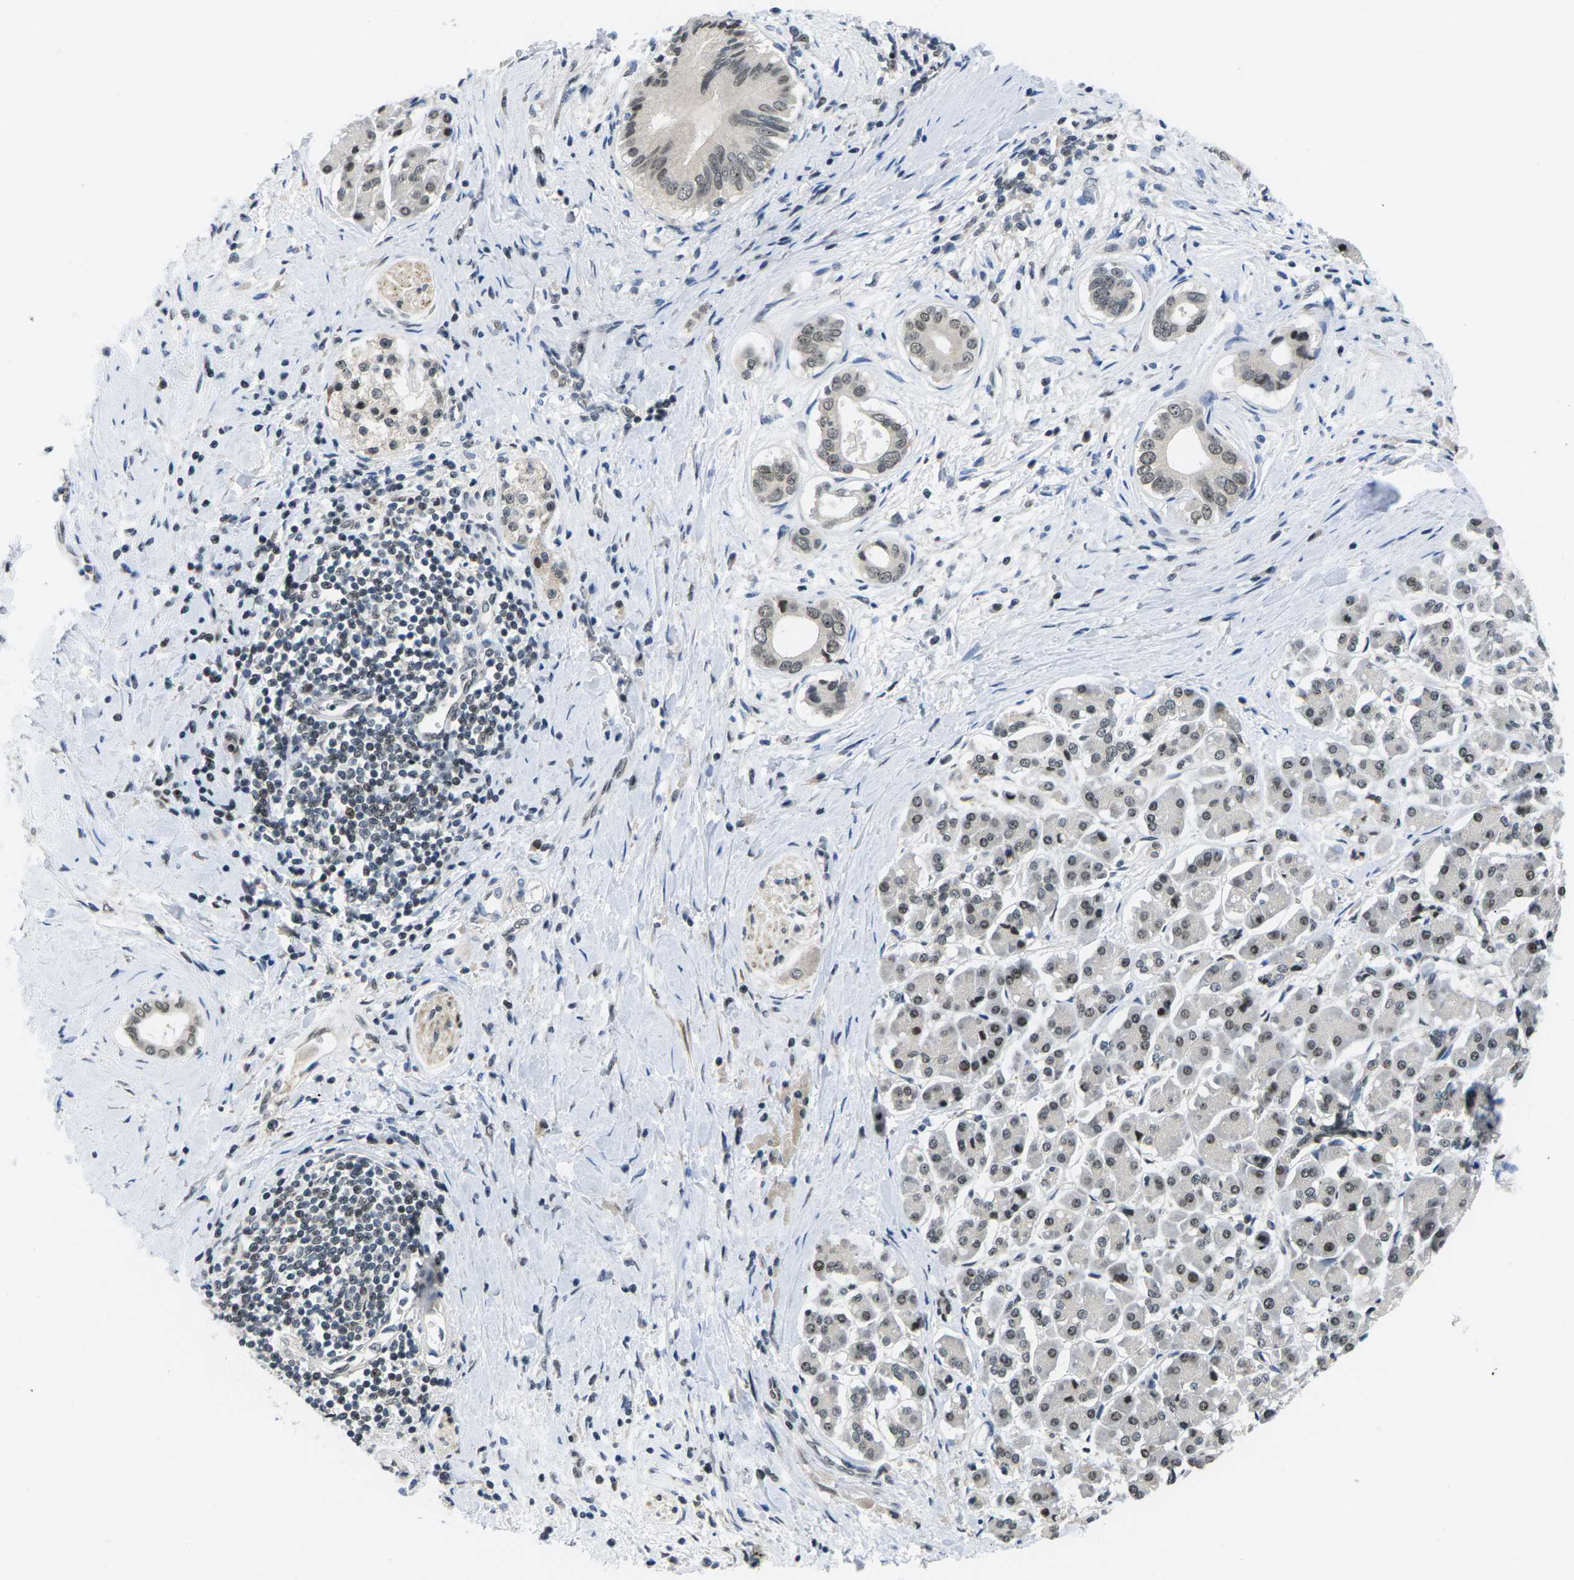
{"staining": {"intensity": "moderate", "quantity": ">75%", "location": "nuclear"}, "tissue": "pancreatic cancer", "cell_type": "Tumor cells", "image_type": "cancer", "snomed": [{"axis": "morphology", "description": "Adenocarcinoma, NOS"}, {"axis": "topography", "description": "Pancreas"}], "caption": "Human adenocarcinoma (pancreatic) stained with a protein marker demonstrates moderate staining in tumor cells.", "gene": "NSRP1", "patient": {"sex": "male", "age": 55}}